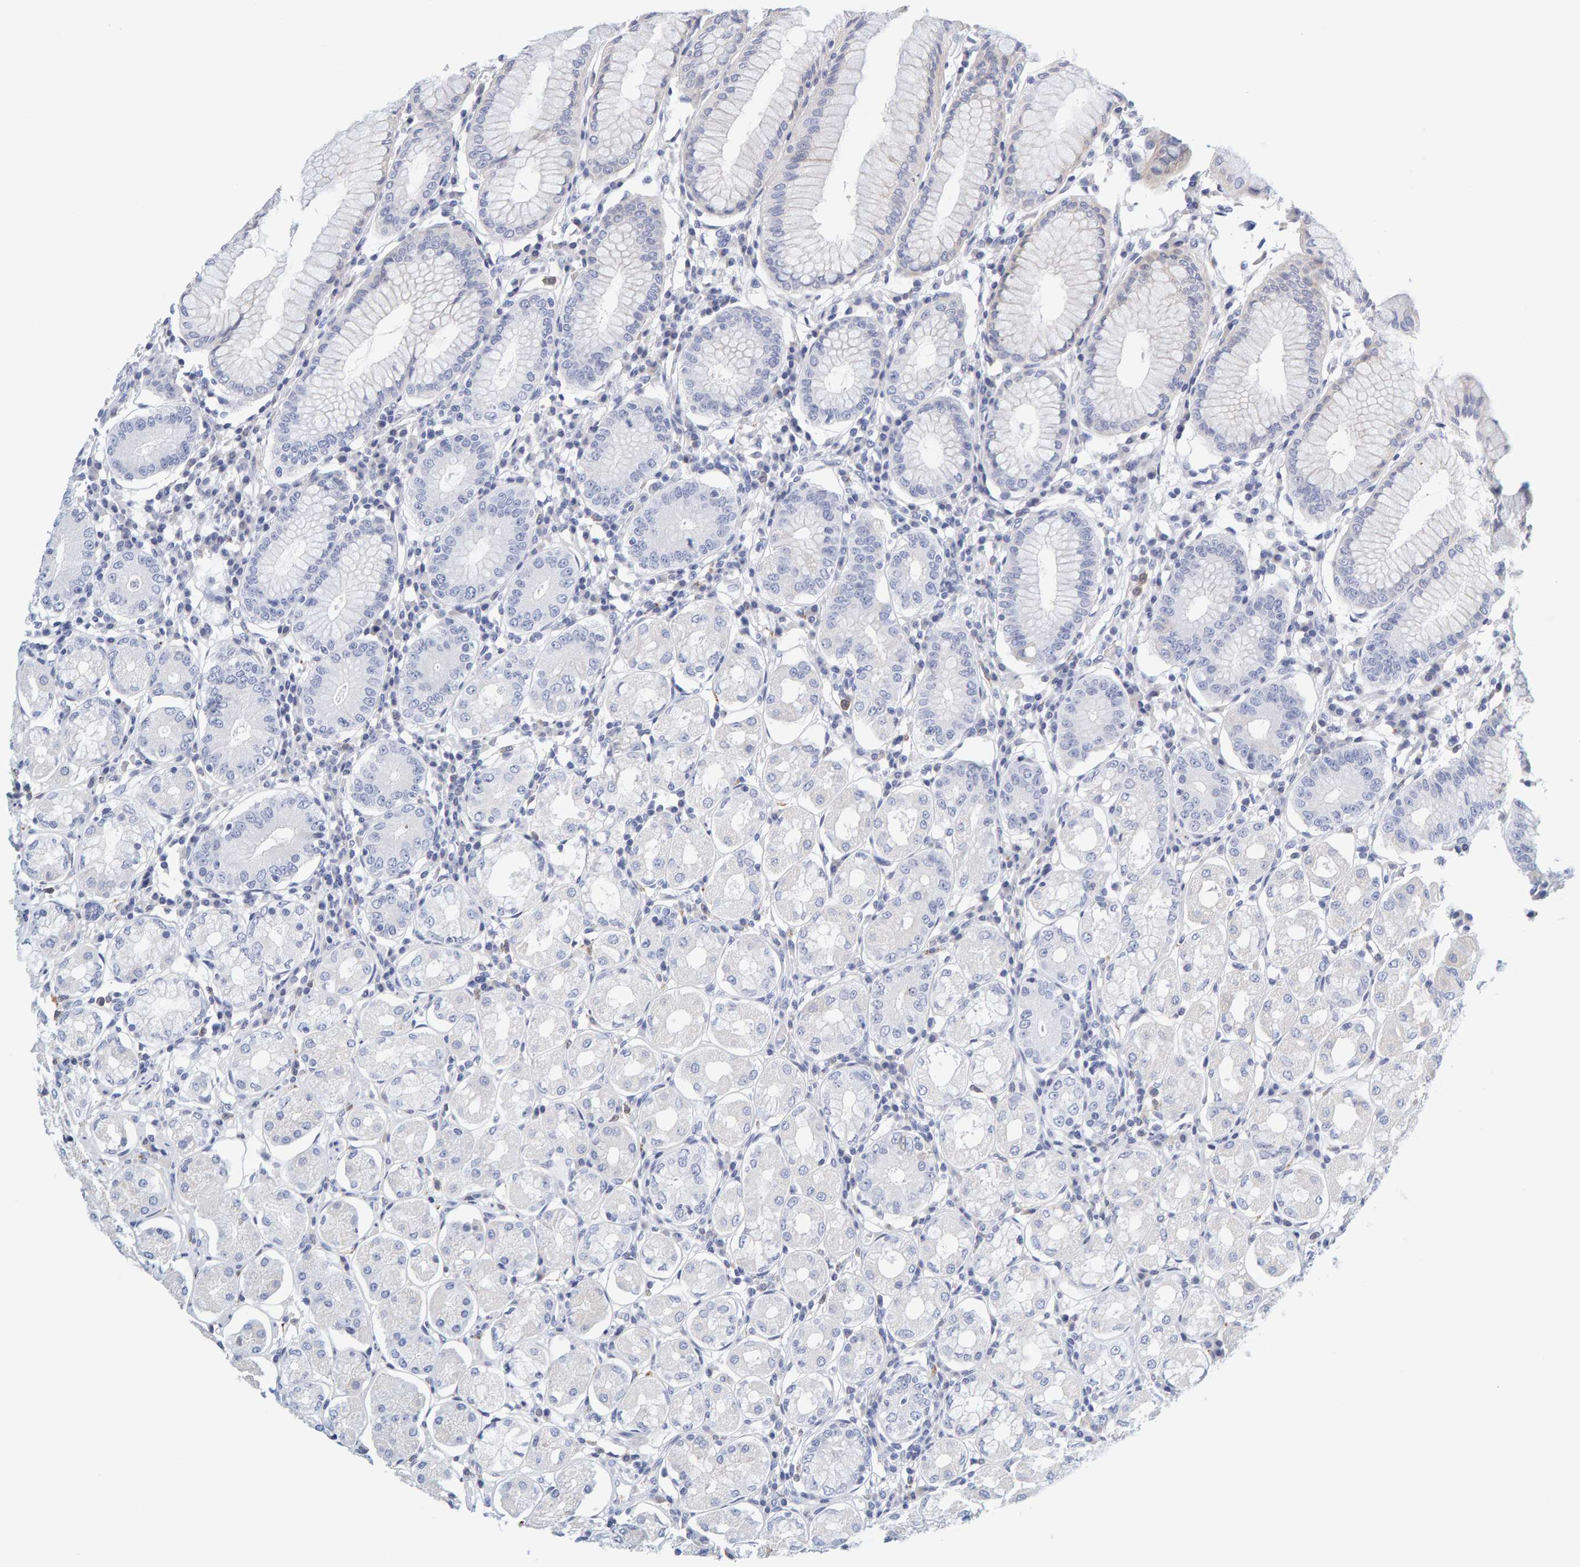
{"staining": {"intensity": "negative", "quantity": "none", "location": "none"}, "tissue": "stomach", "cell_type": "Glandular cells", "image_type": "normal", "snomed": [{"axis": "morphology", "description": "Normal tissue, NOS"}, {"axis": "topography", "description": "Stomach"}, {"axis": "topography", "description": "Stomach, lower"}], "caption": "IHC micrograph of benign human stomach stained for a protein (brown), which demonstrates no positivity in glandular cells.", "gene": "MOG", "patient": {"sex": "female", "age": 56}}